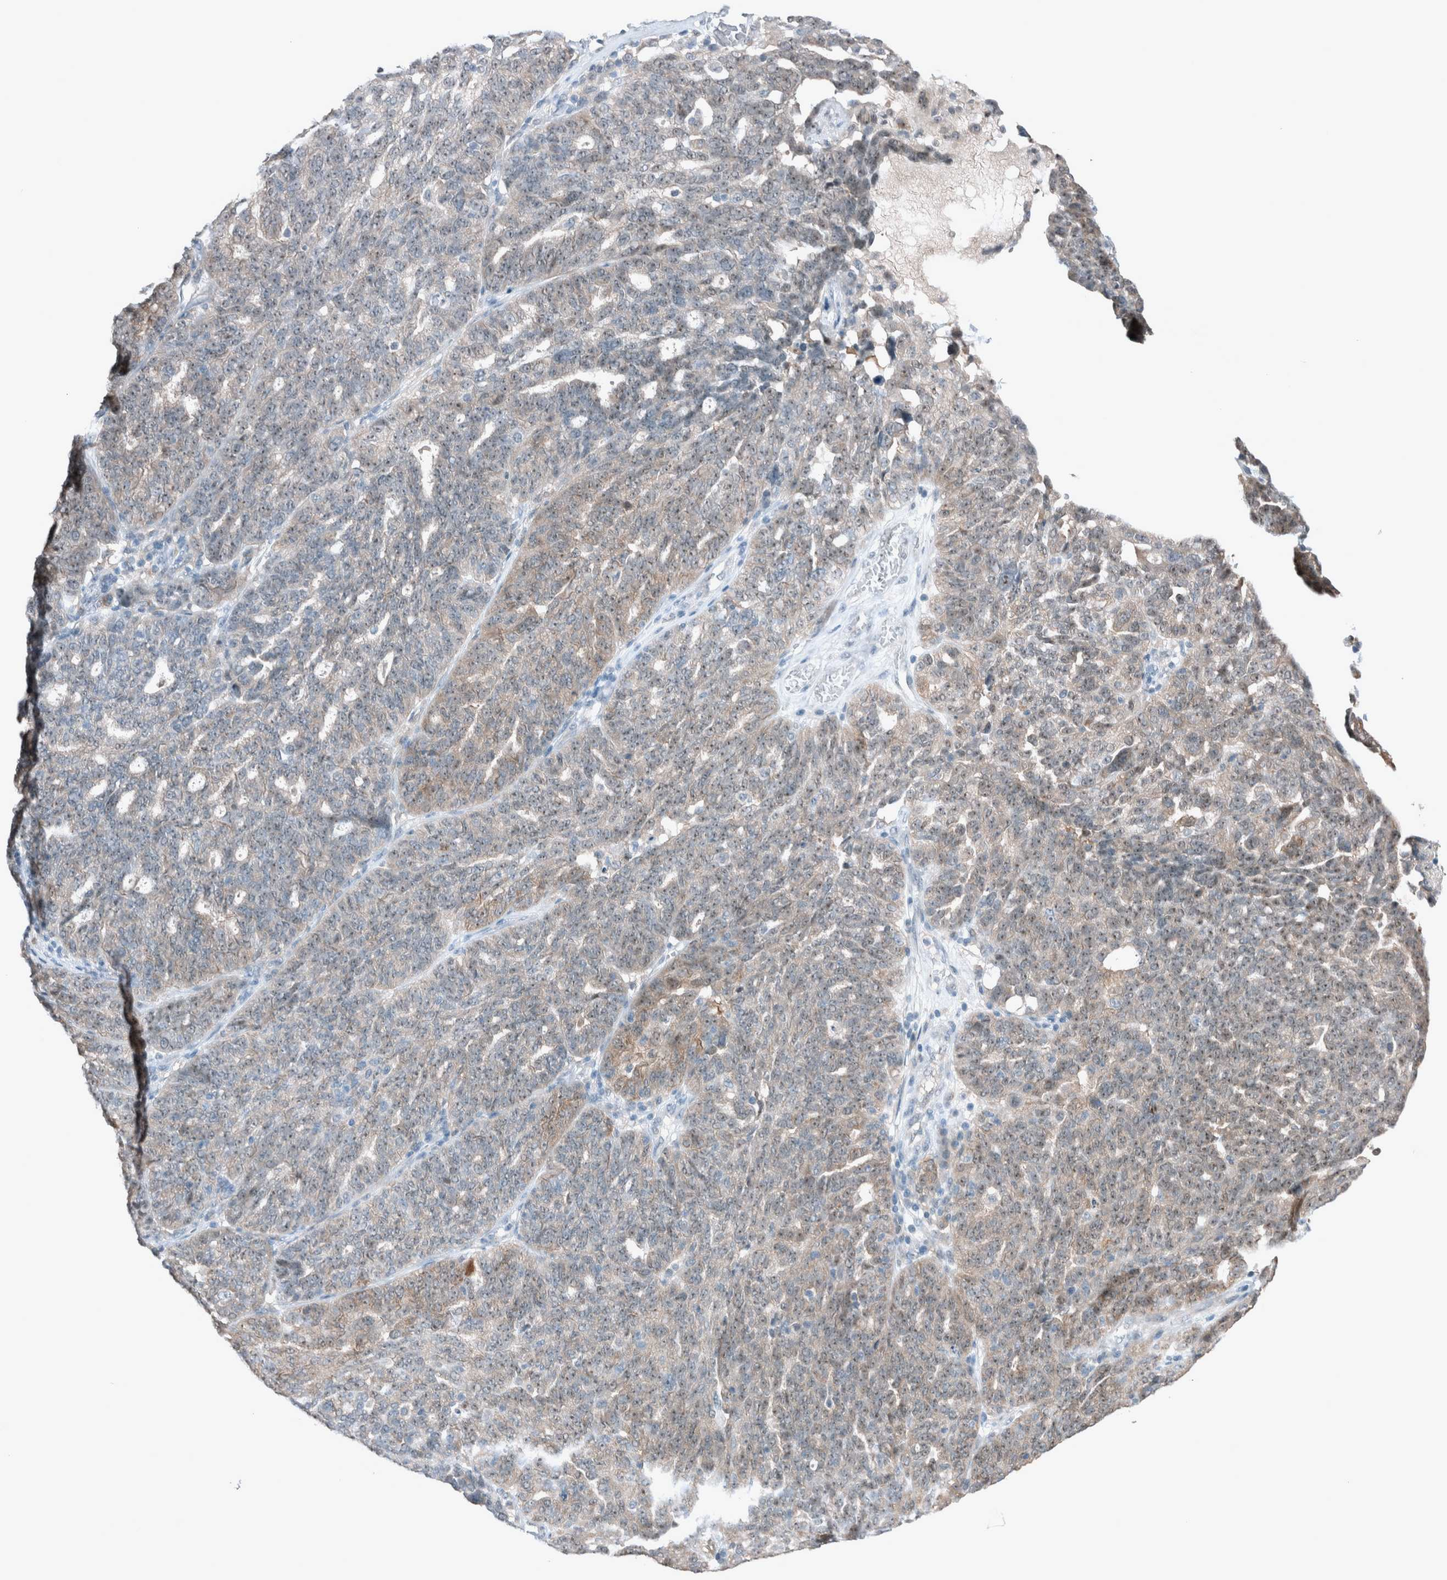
{"staining": {"intensity": "weak", "quantity": "25%-75%", "location": "cytoplasmic/membranous,nuclear"}, "tissue": "ovarian cancer", "cell_type": "Tumor cells", "image_type": "cancer", "snomed": [{"axis": "morphology", "description": "Cystadenocarcinoma, serous, NOS"}, {"axis": "topography", "description": "Ovary"}], "caption": "Protein expression analysis of ovarian cancer (serous cystadenocarcinoma) exhibits weak cytoplasmic/membranous and nuclear expression in about 25%-75% of tumor cells.", "gene": "RALGDS", "patient": {"sex": "female", "age": 59}}